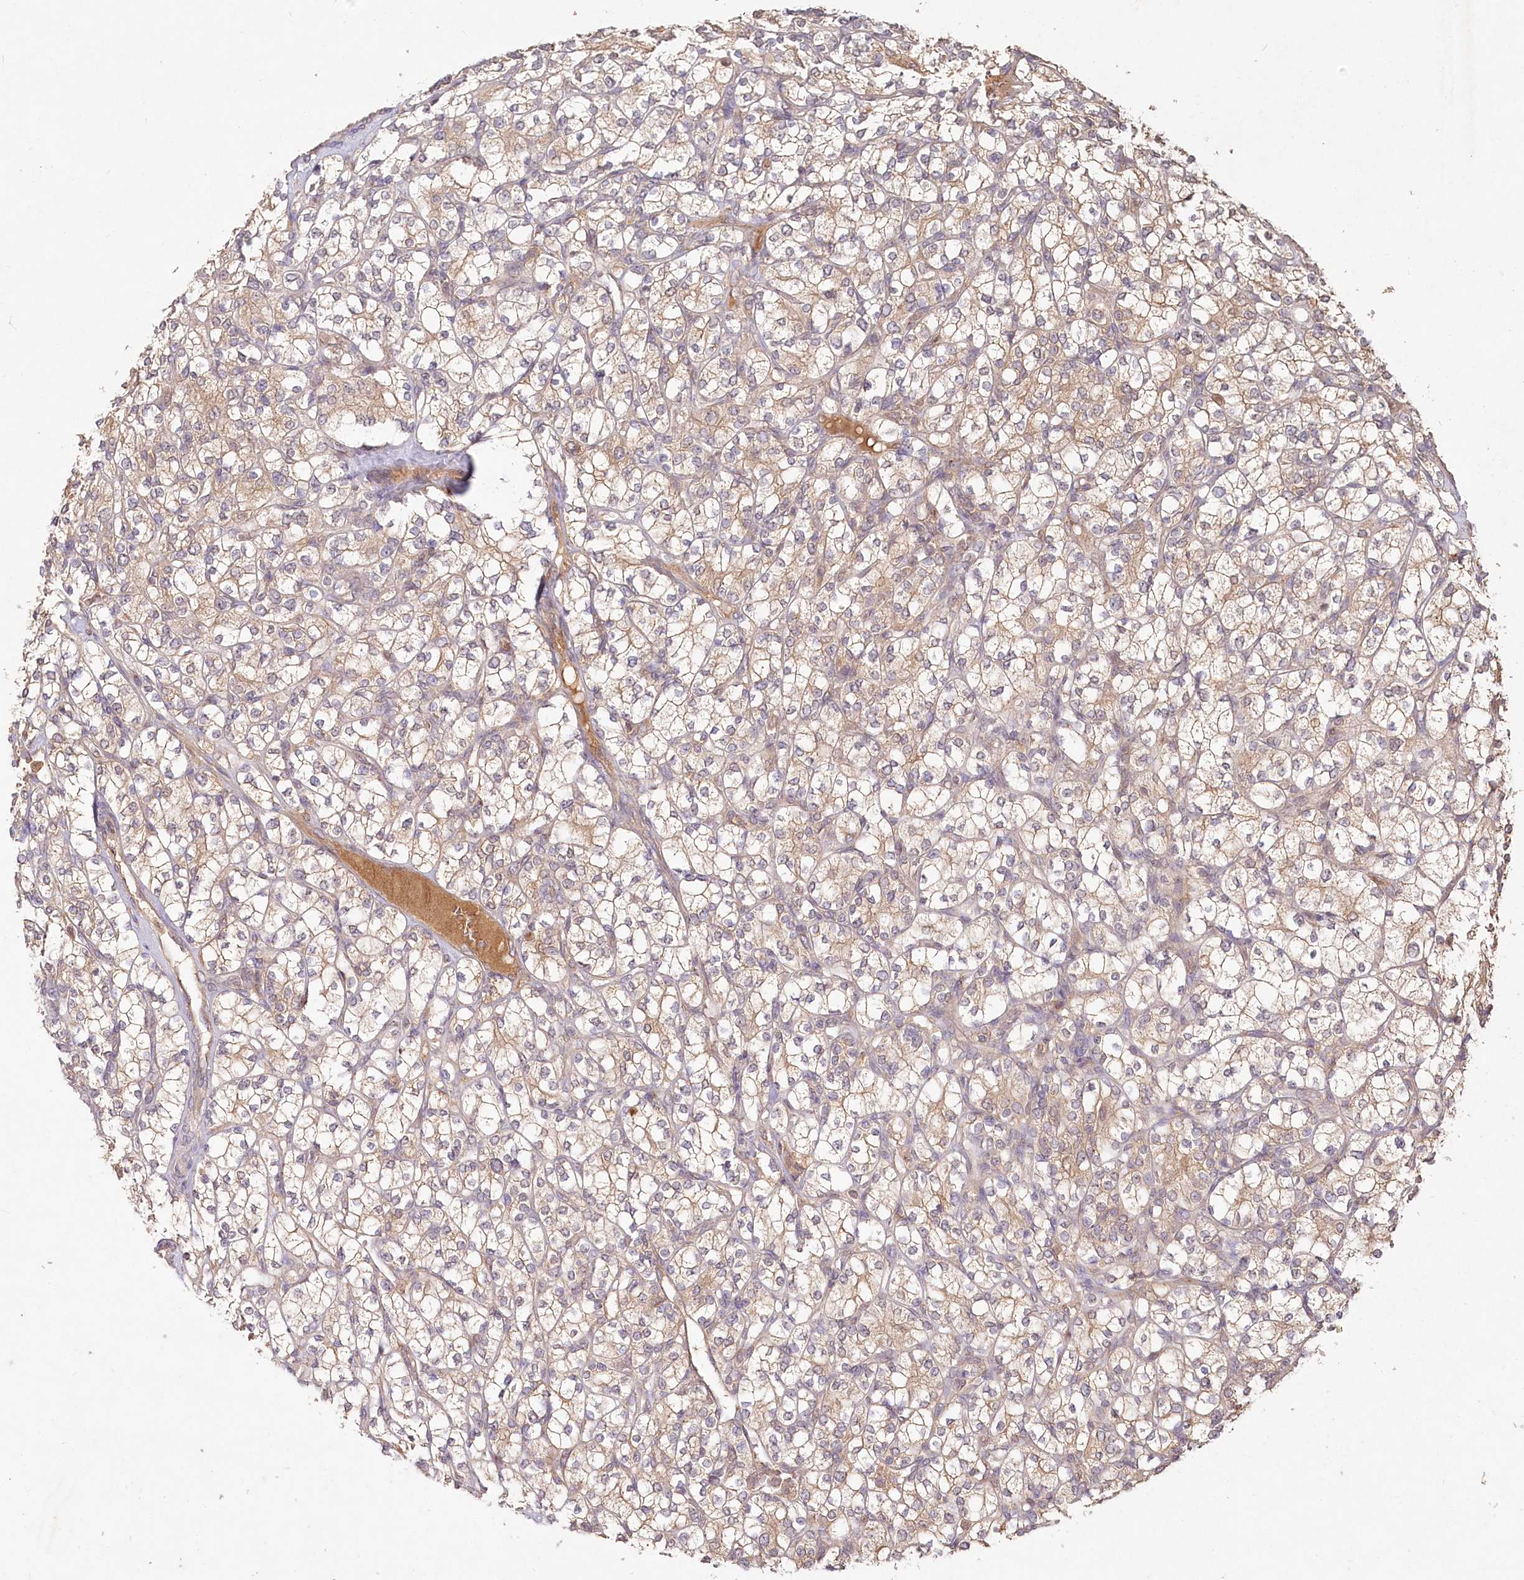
{"staining": {"intensity": "weak", "quantity": ">75%", "location": "cytoplasmic/membranous"}, "tissue": "renal cancer", "cell_type": "Tumor cells", "image_type": "cancer", "snomed": [{"axis": "morphology", "description": "Adenocarcinoma, NOS"}, {"axis": "topography", "description": "Kidney"}], "caption": "A high-resolution histopathology image shows immunohistochemistry (IHC) staining of renal cancer (adenocarcinoma), which reveals weak cytoplasmic/membranous expression in approximately >75% of tumor cells. The staining was performed using DAB to visualize the protein expression in brown, while the nuclei were stained in blue with hematoxylin (Magnification: 20x).", "gene": "IRAK1BP1", "patient": {"sex": "male", "age": 77}}